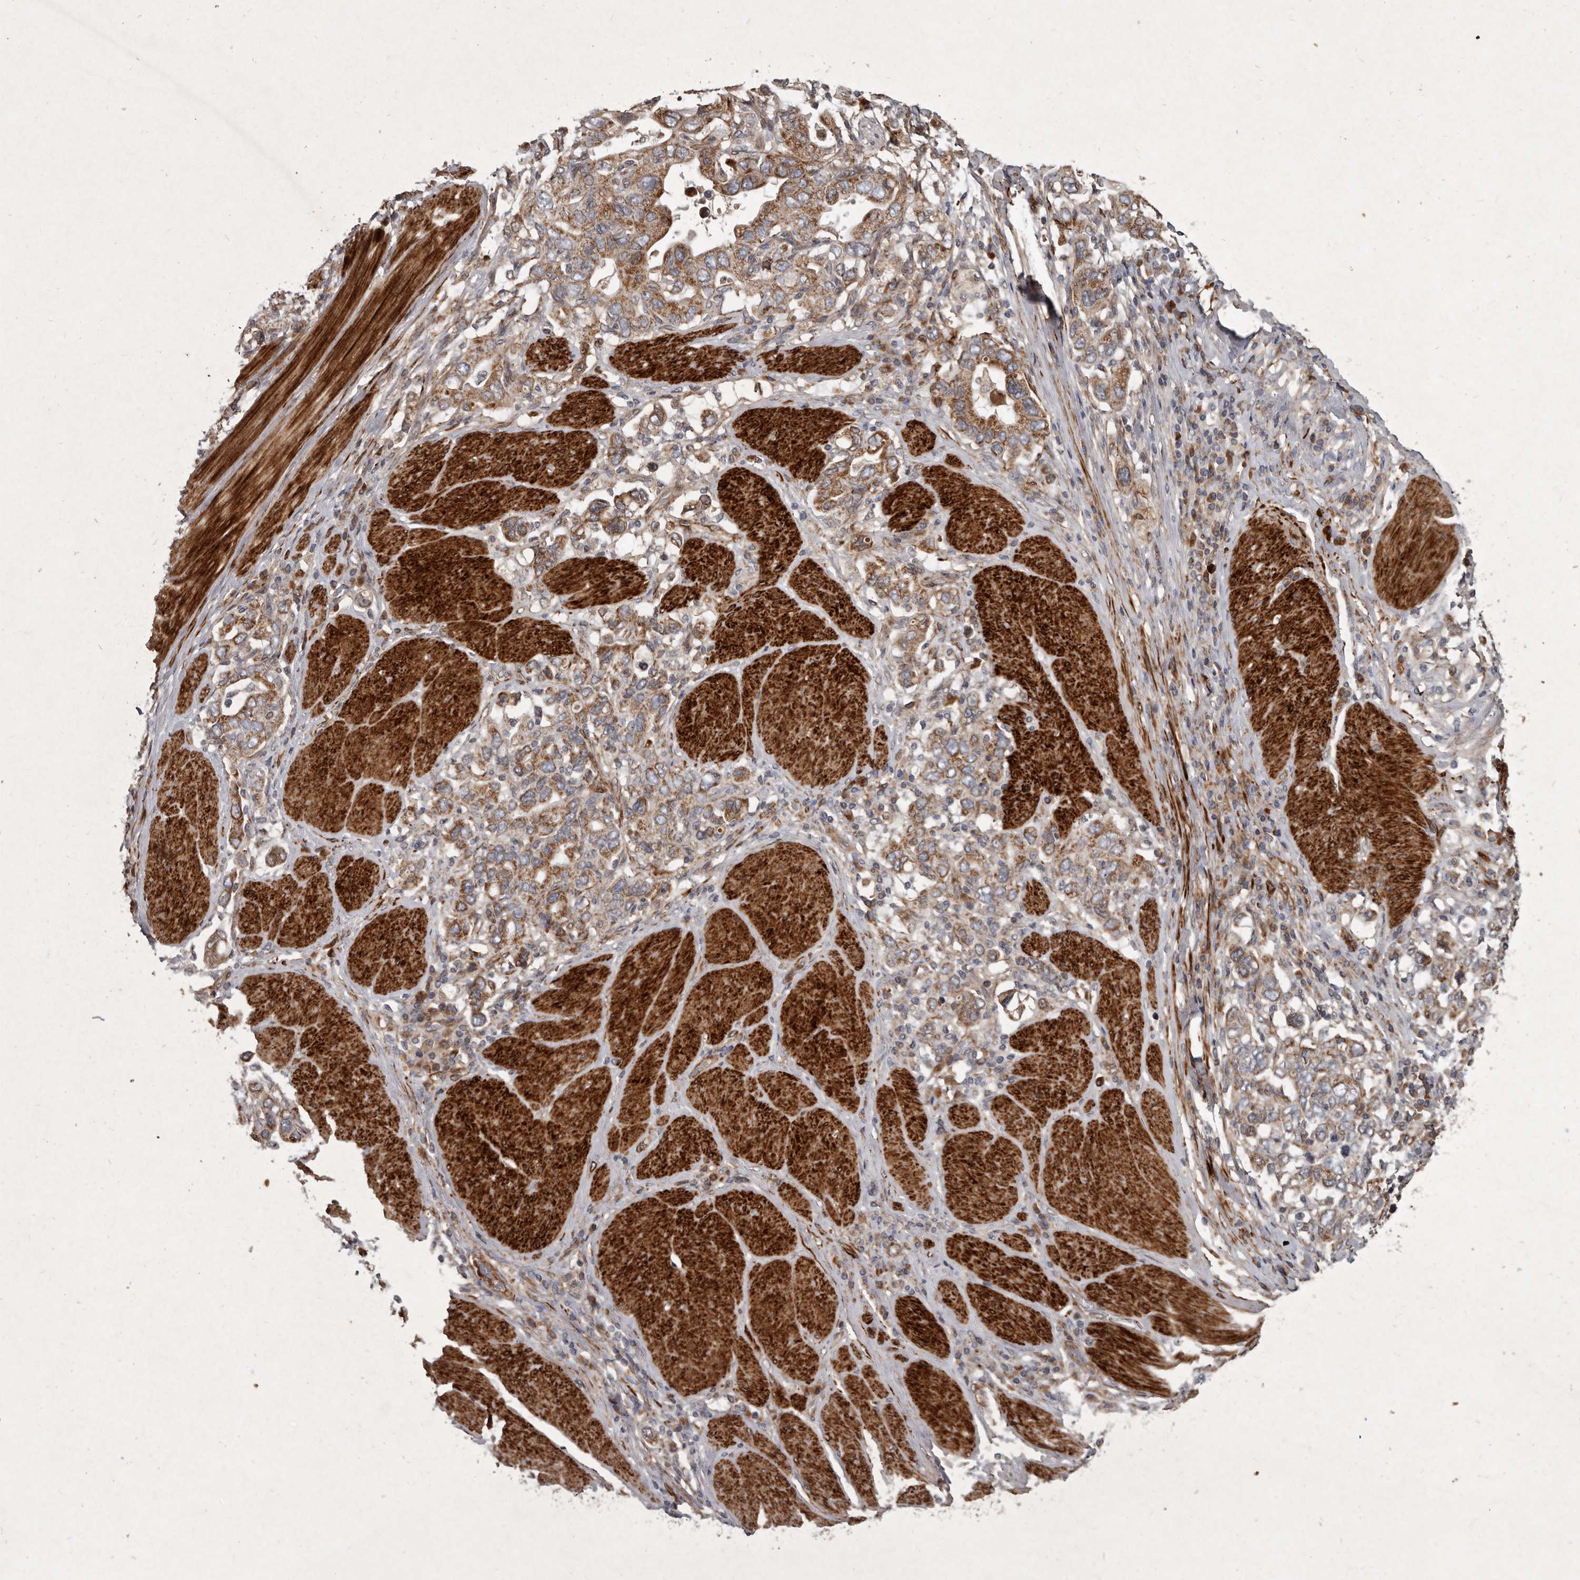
{"staining": {"intensity": "moderate", "quantity": ">75%", "location": "cytoplasmic/membranous"}, "tissue": "stomach cancer", "cell_type": "Tumor cells", "image_type": "cancer", "snomed": [{"axis": "morphology", "description": "Adenocarcinoma, NOS"}, {"axis": "topography", "description": "Stomach, upper"}], "caption": "Protein analysis of stomach cancer (adenocarcinoma) tissue reveals moderate cytoplasmic/membranous positivity in approximately >75% of tumor cells. The staining was performed using DAB to visualize the protein expression in brown, while the nuclei were stained in blue with hematoxylin (Magnification: 20x).", "gene": "MRPS15", "patient": {"sex": "male", "age": 62}}